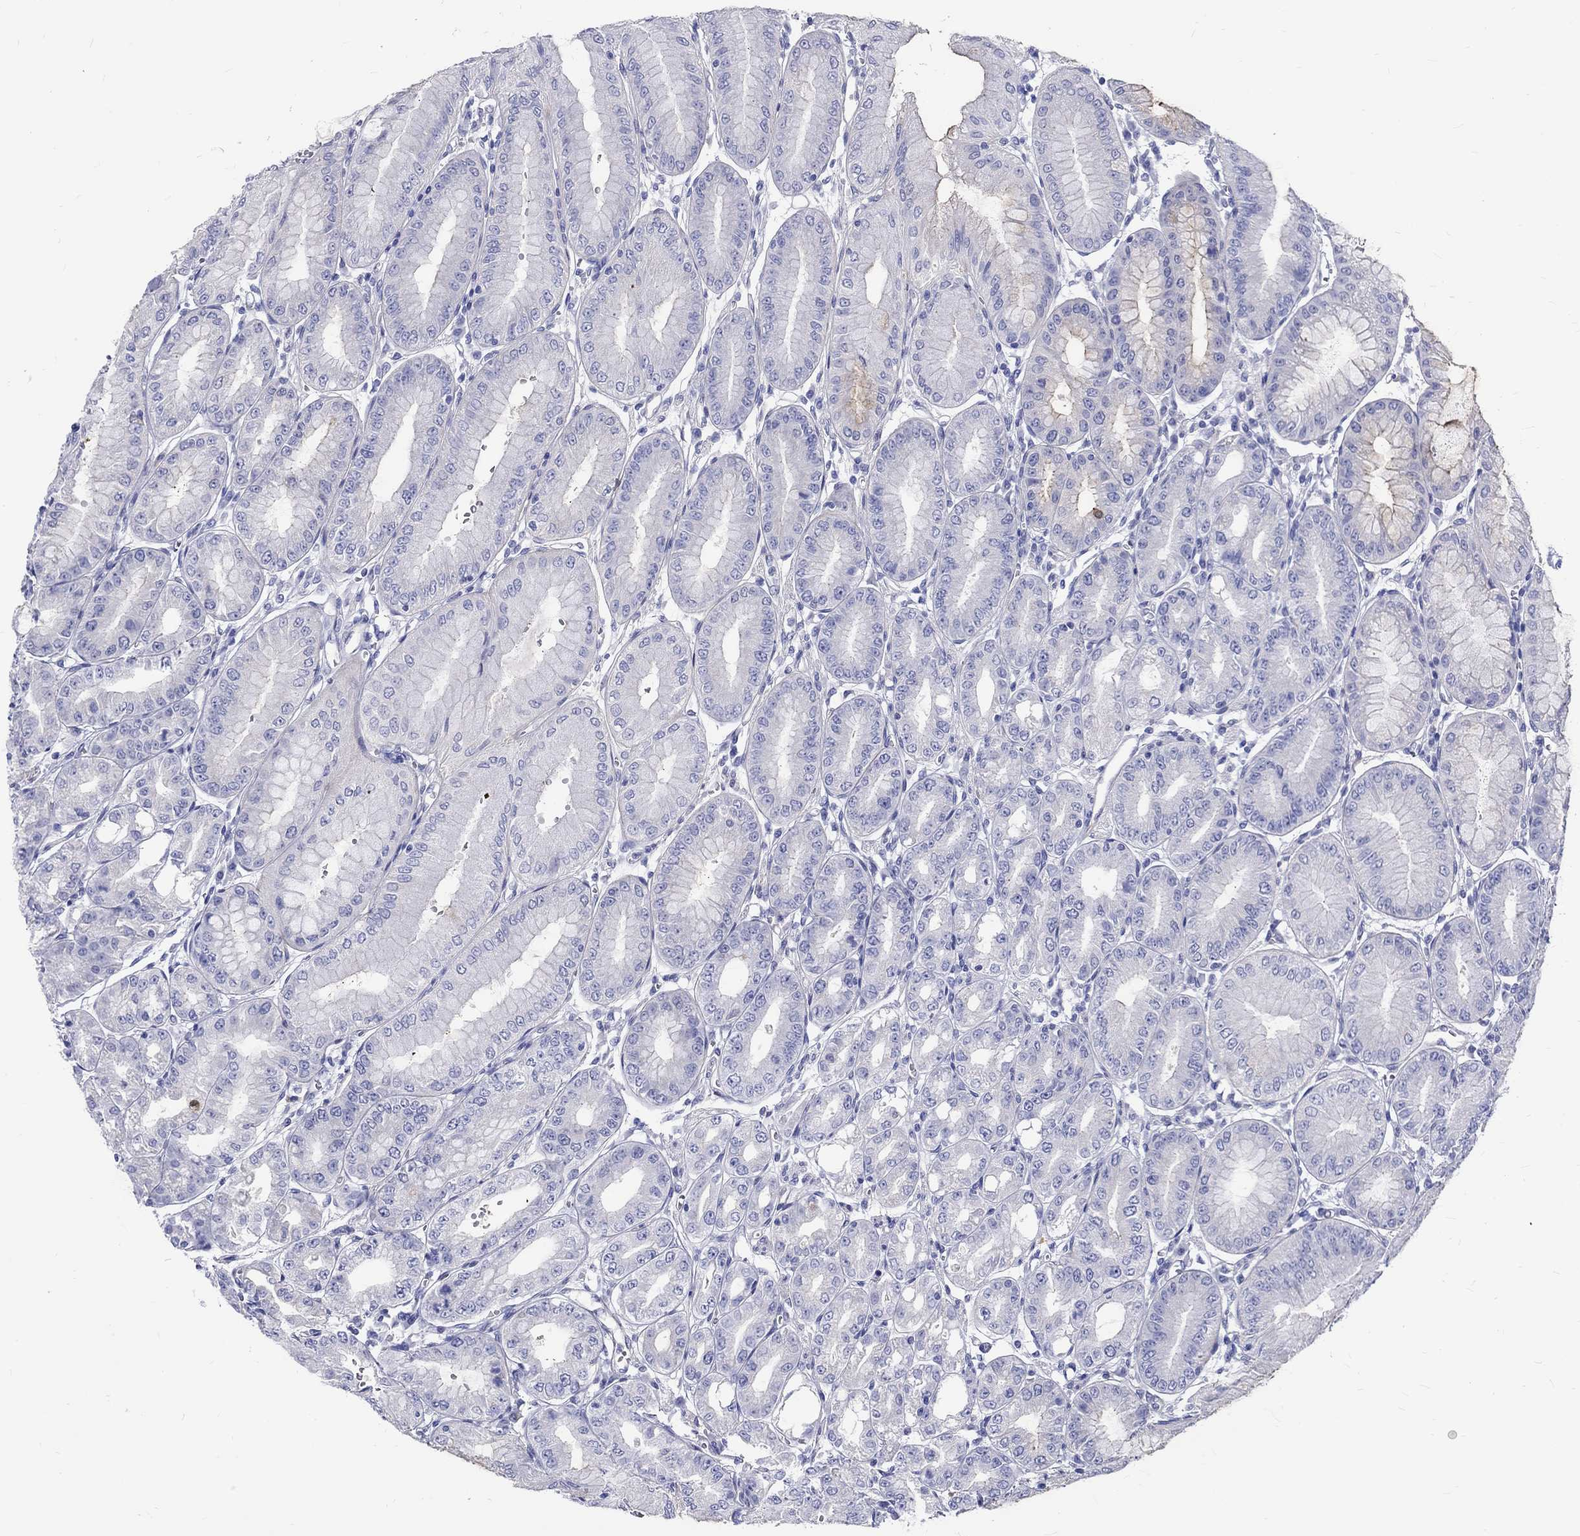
{"staining": {"intensity": "moderate", "quantity": "<25%", "location": "cytoplasmic/membranous"}, "tissue": "stomach", "cell_type": "Glandular cells", "image_type": "normal", "snomed": [{"axis": "morphology", "description": "Normal tissue, NOS"}, {"axis": "topography", "description": "Stomach, lower"}], "caption": "Immunohistochemistry photomicrograph of benign human stomach stained for a protein (brown), which exhibits low levels of moderate cytoplasmic/membranous staining in about <25% of glandular cells.", "gene": "SH2D7", "patient": {"sex": "male", "age": 71}}